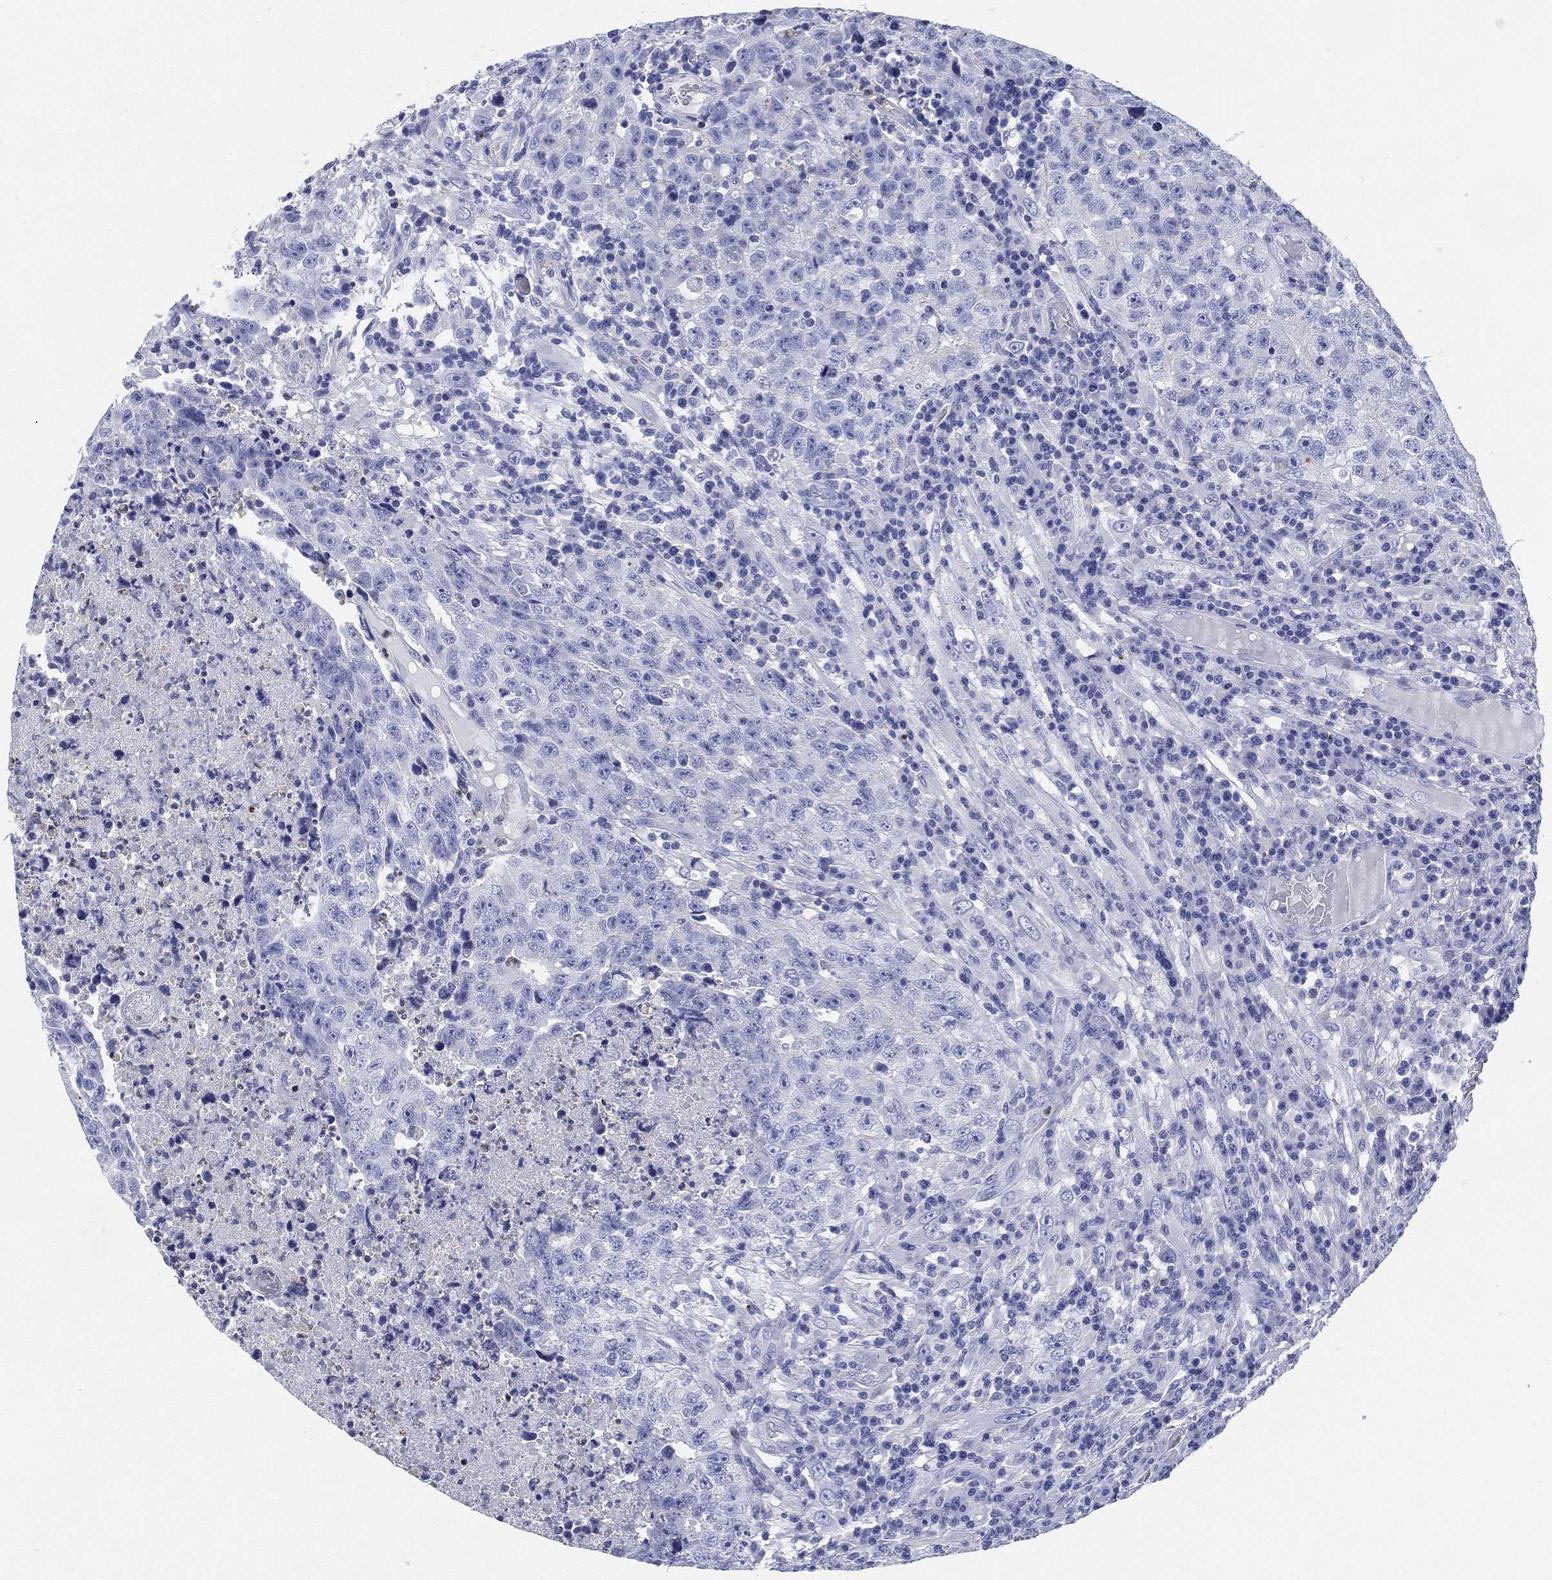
{"staining": {"intensity": "negative", "quantity": "none", "location": "none"}, "tissue": "testis cancer", "cell_type": "Tumor cells", "image_type": "cancer", "snomed": [{"axis": "morphology", "description": "Necrosis, NOS"}, {"axis": "morphology", "description": "Carcinoma, Embryonal, NOS"}, {"axis": "topography", "description": "Testis"}], "caption": "Immunohistochemistry image of human testis embryonal carcinoma stained for a protein (brown), which reveals no staining in tumor cells. Nuclei are stained in blue.", "gene": "DEFB121", "patient": {"sex": "male", "age": 19}}